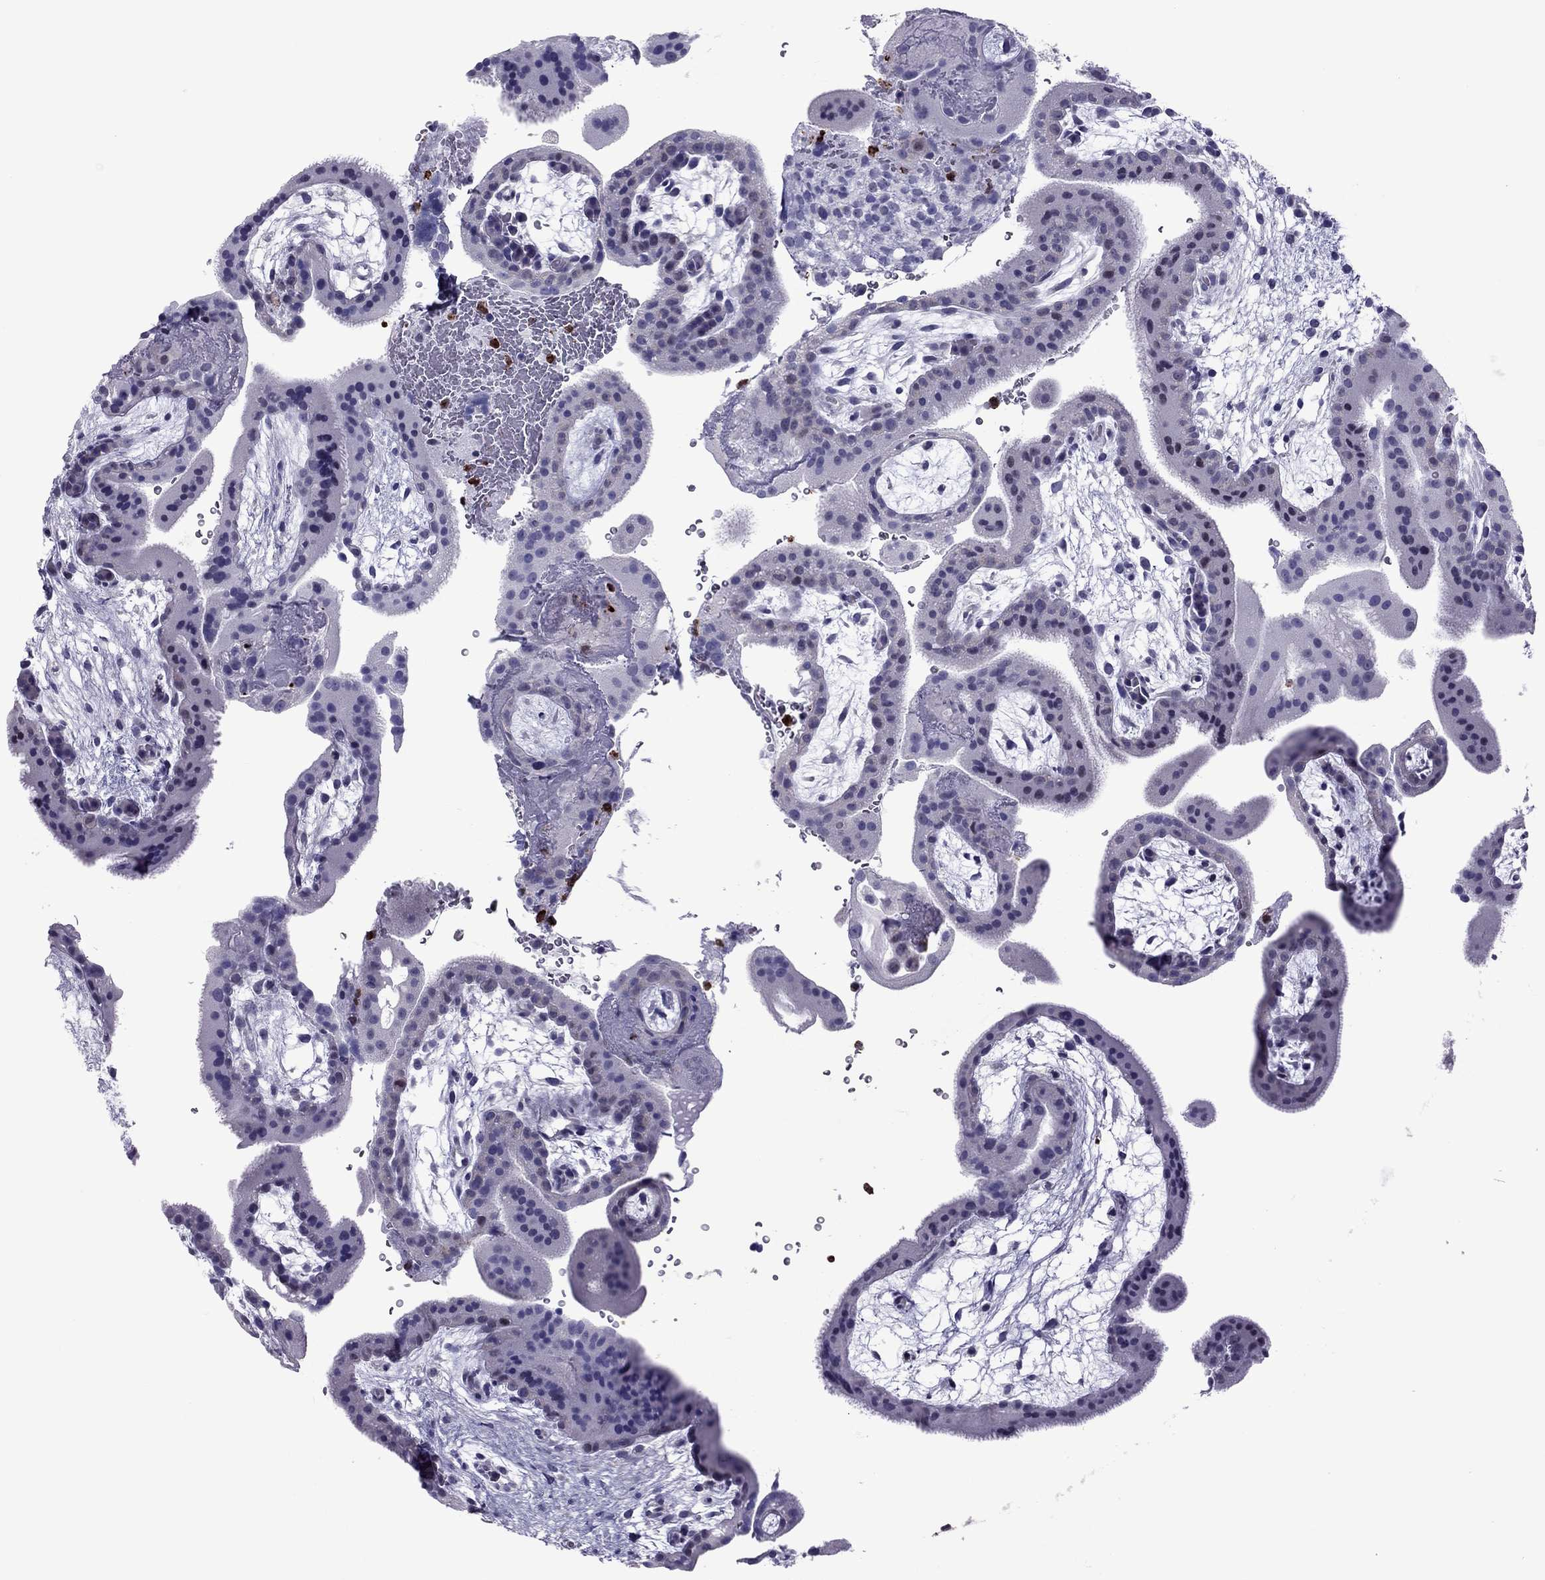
{"staining": {"intensity": "negative", "quantity": "none", "location": "none"}, "tissue": "placenta", "cell_type": "Decidual cells", "image_type": "normal", "snomed": [{"axis": "morphology", "description": "Normal tissue, NOS"}, {"axis": "topography", "description": "Placenta"}], "caption": "DAB immunohistochemical staining of normal placenta displays no significant staining in decidual cells.", "gene": "CCL27", "patient": {"sex": "female", "age": 19}}